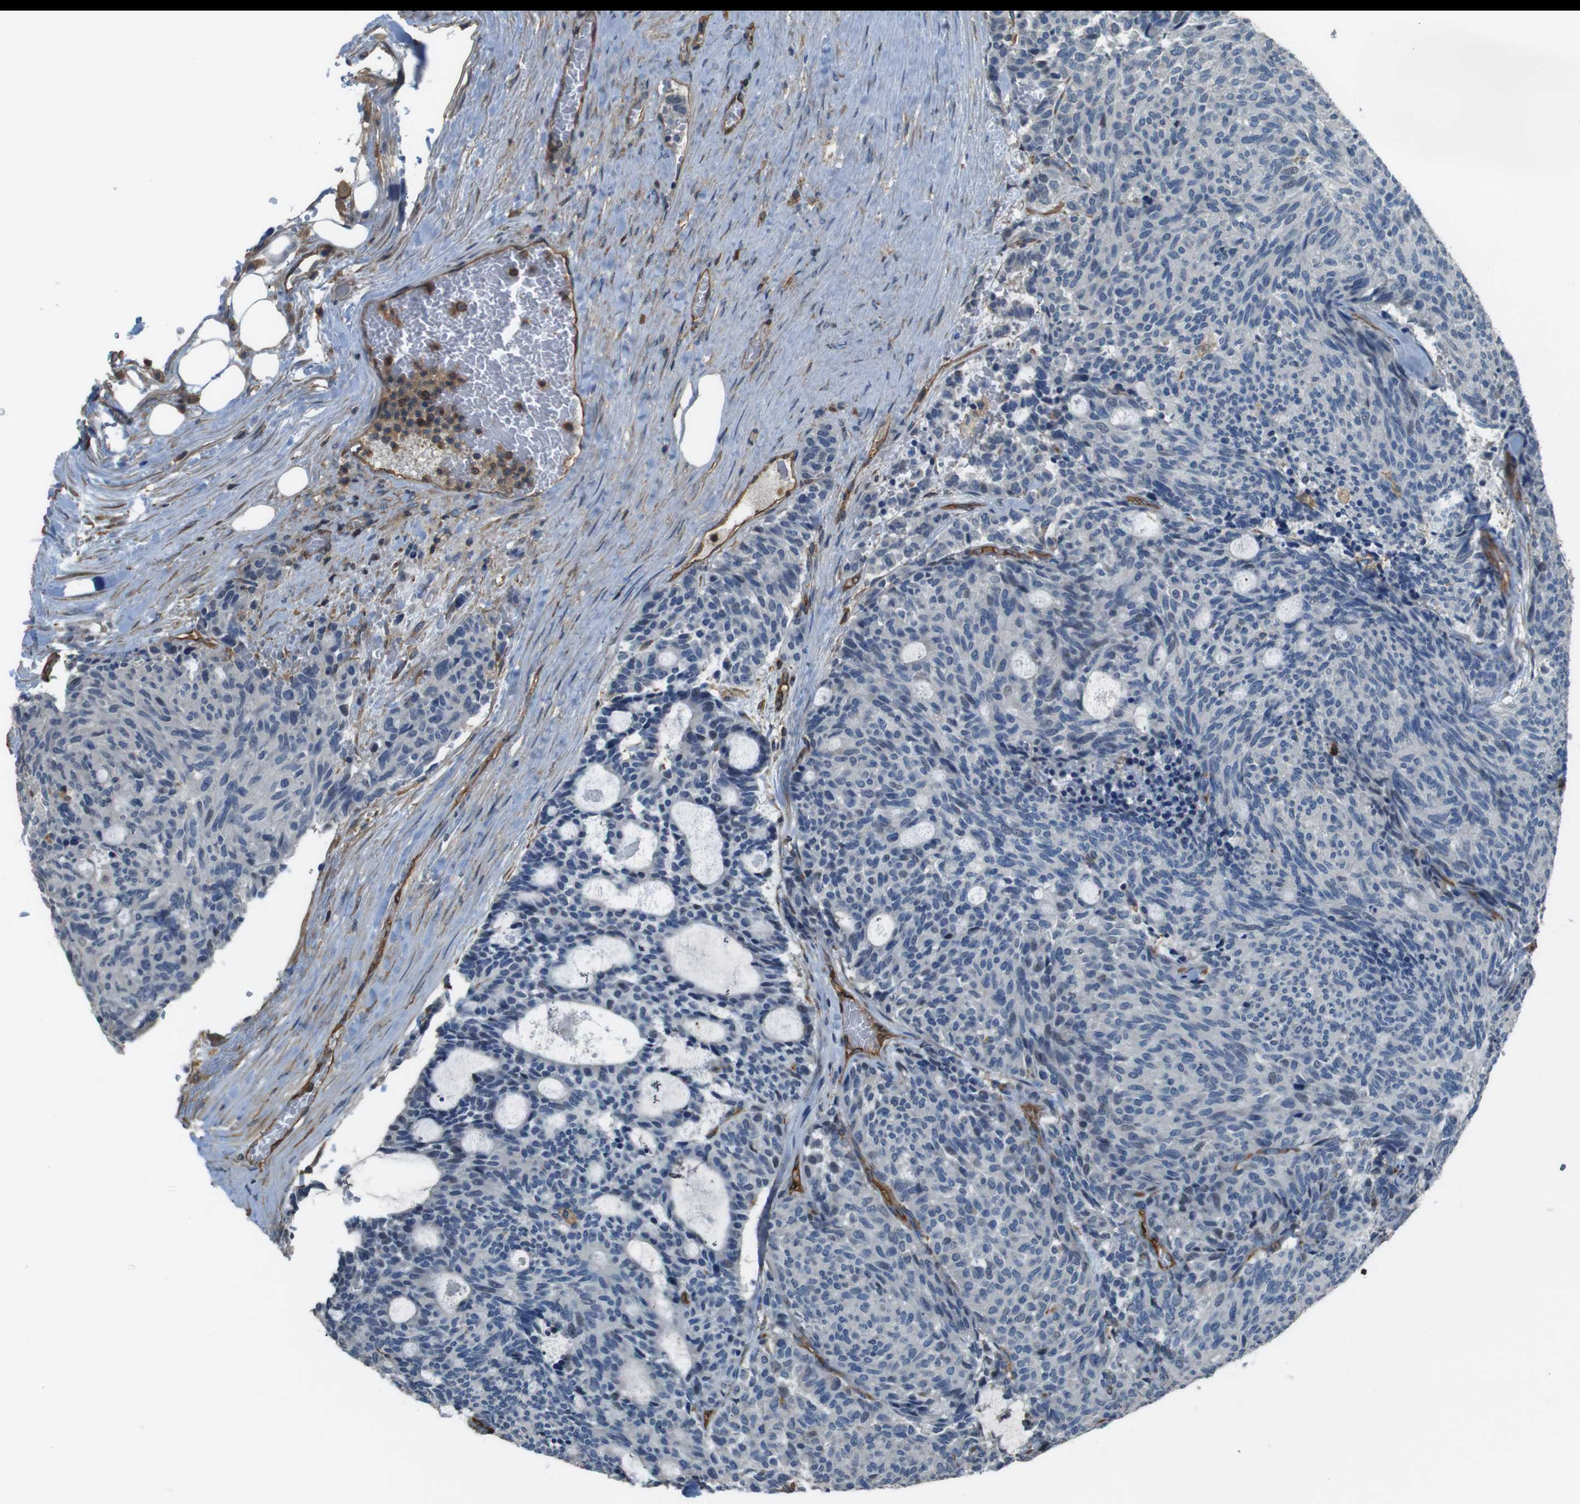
{"staining": {"intensity": "negative", "quantity": "none", "location": "none"}, "tissue": "carcinoid", "cell_type": "Tumor cells", "image_type": "cancer", "snomed": [{"axis": "morphology", "description": "Carcinoid, malignant, NOS"}, {"axis": "topography", "description": "Pancreas"}], "caption": "Human malignant carcinoid stained for a protein using immunohistochemistry demonstrates no staining in tumor cells.", "gene": "FCAR", "patient": {"sex": "female", "age": 54}}